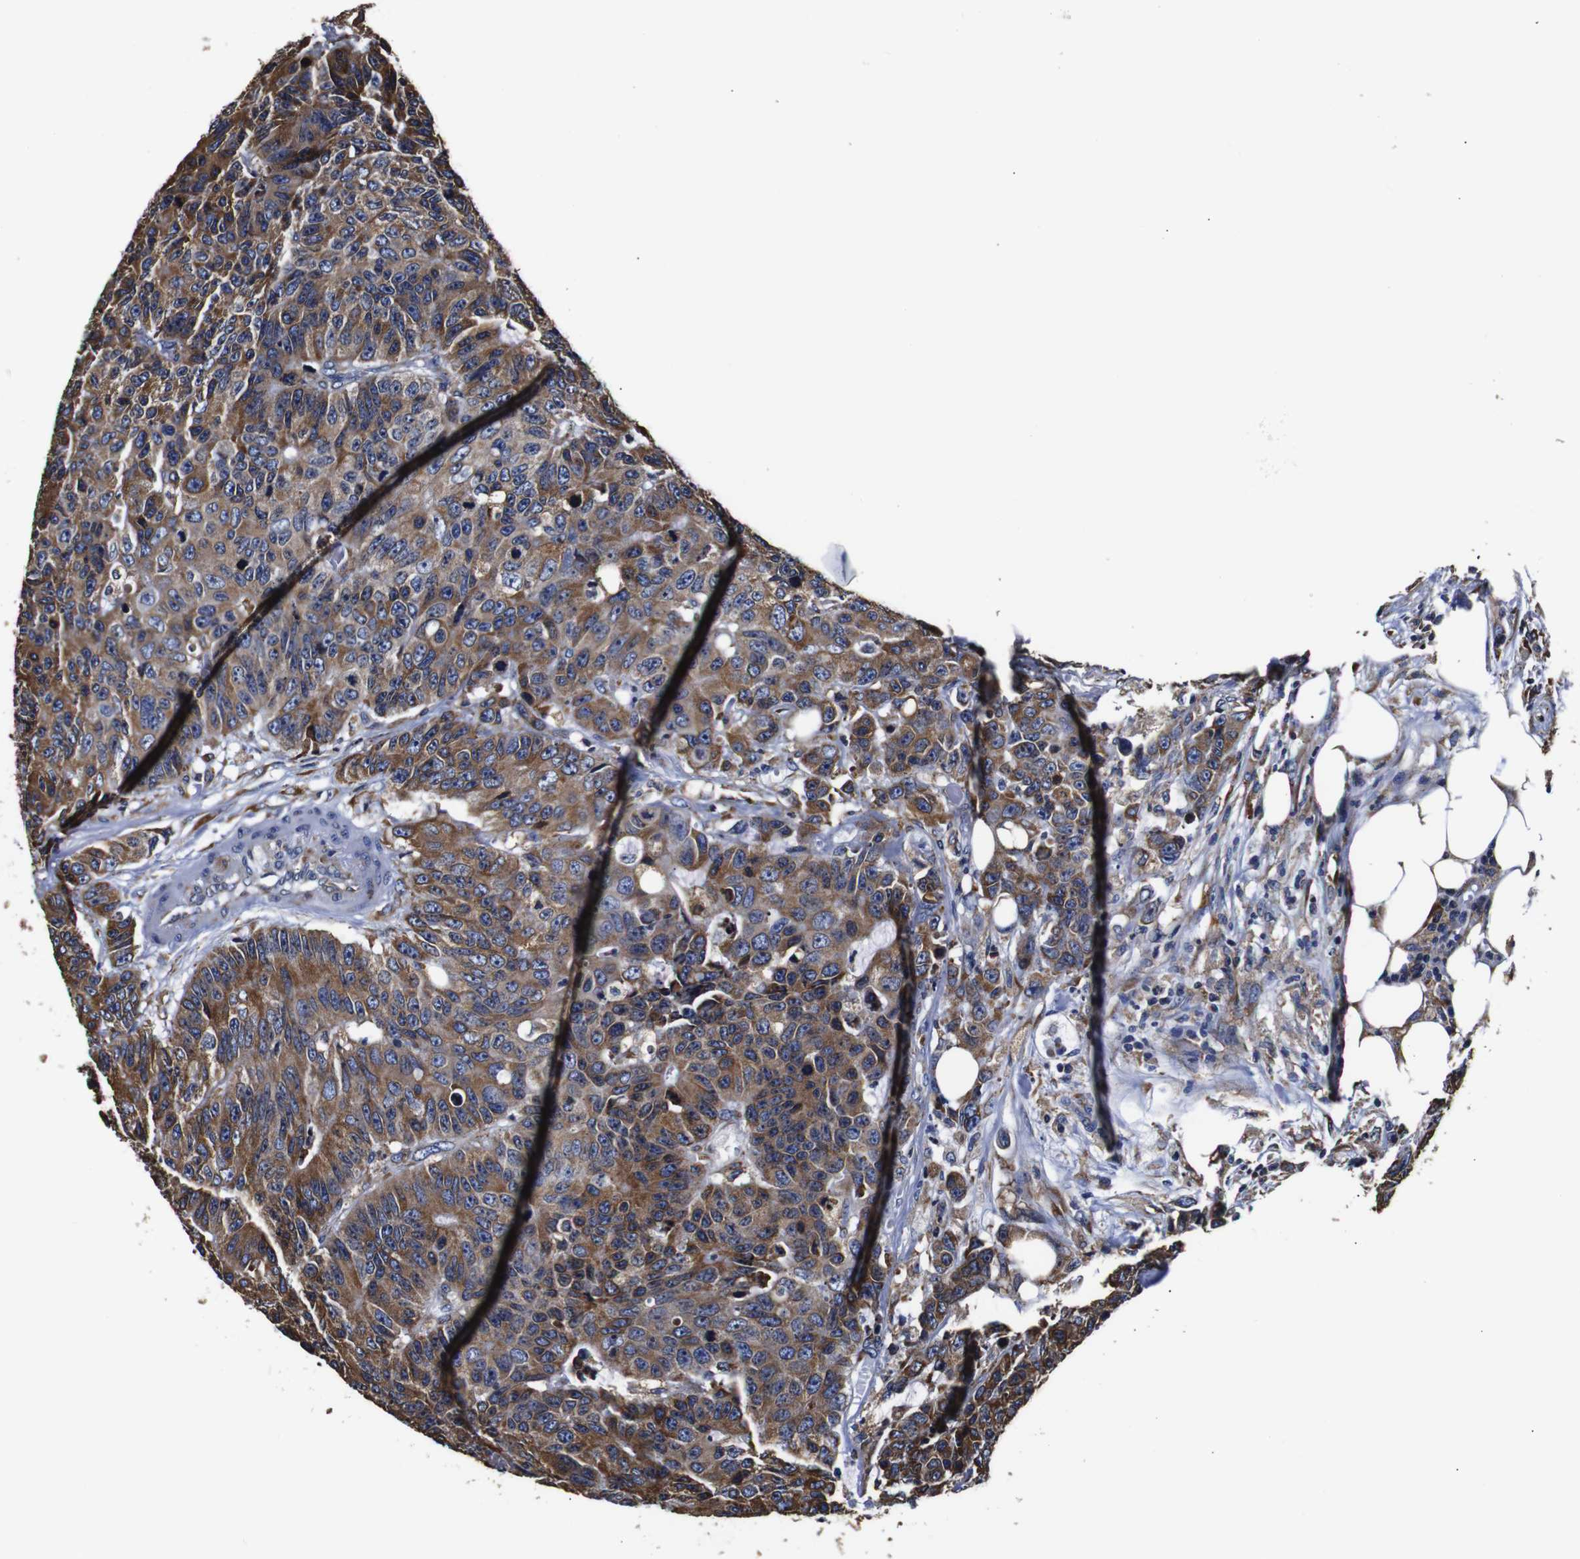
{"staining": {"intensity": "moderate", "quantity": ">75%", "location": "cytoplasmic/membranous"}, "tissue": "colorectal cancer", "cell_type": "Tumor cells", "image_type": "cancer", "snomed": [{"axis": "morphology", "description": "Adenocarcinoma, NOS"}, {"axis": "topography", "description": "Colon"}], "caption": "Protein analysis of colorectal cancer (adenocarcinoma) tissue displays moderate cytoplasmic/membranous positivity in approximately >75% of tumor cells.", "gene": "PPIB", "patient": {"sex": "female", "age": 86}}